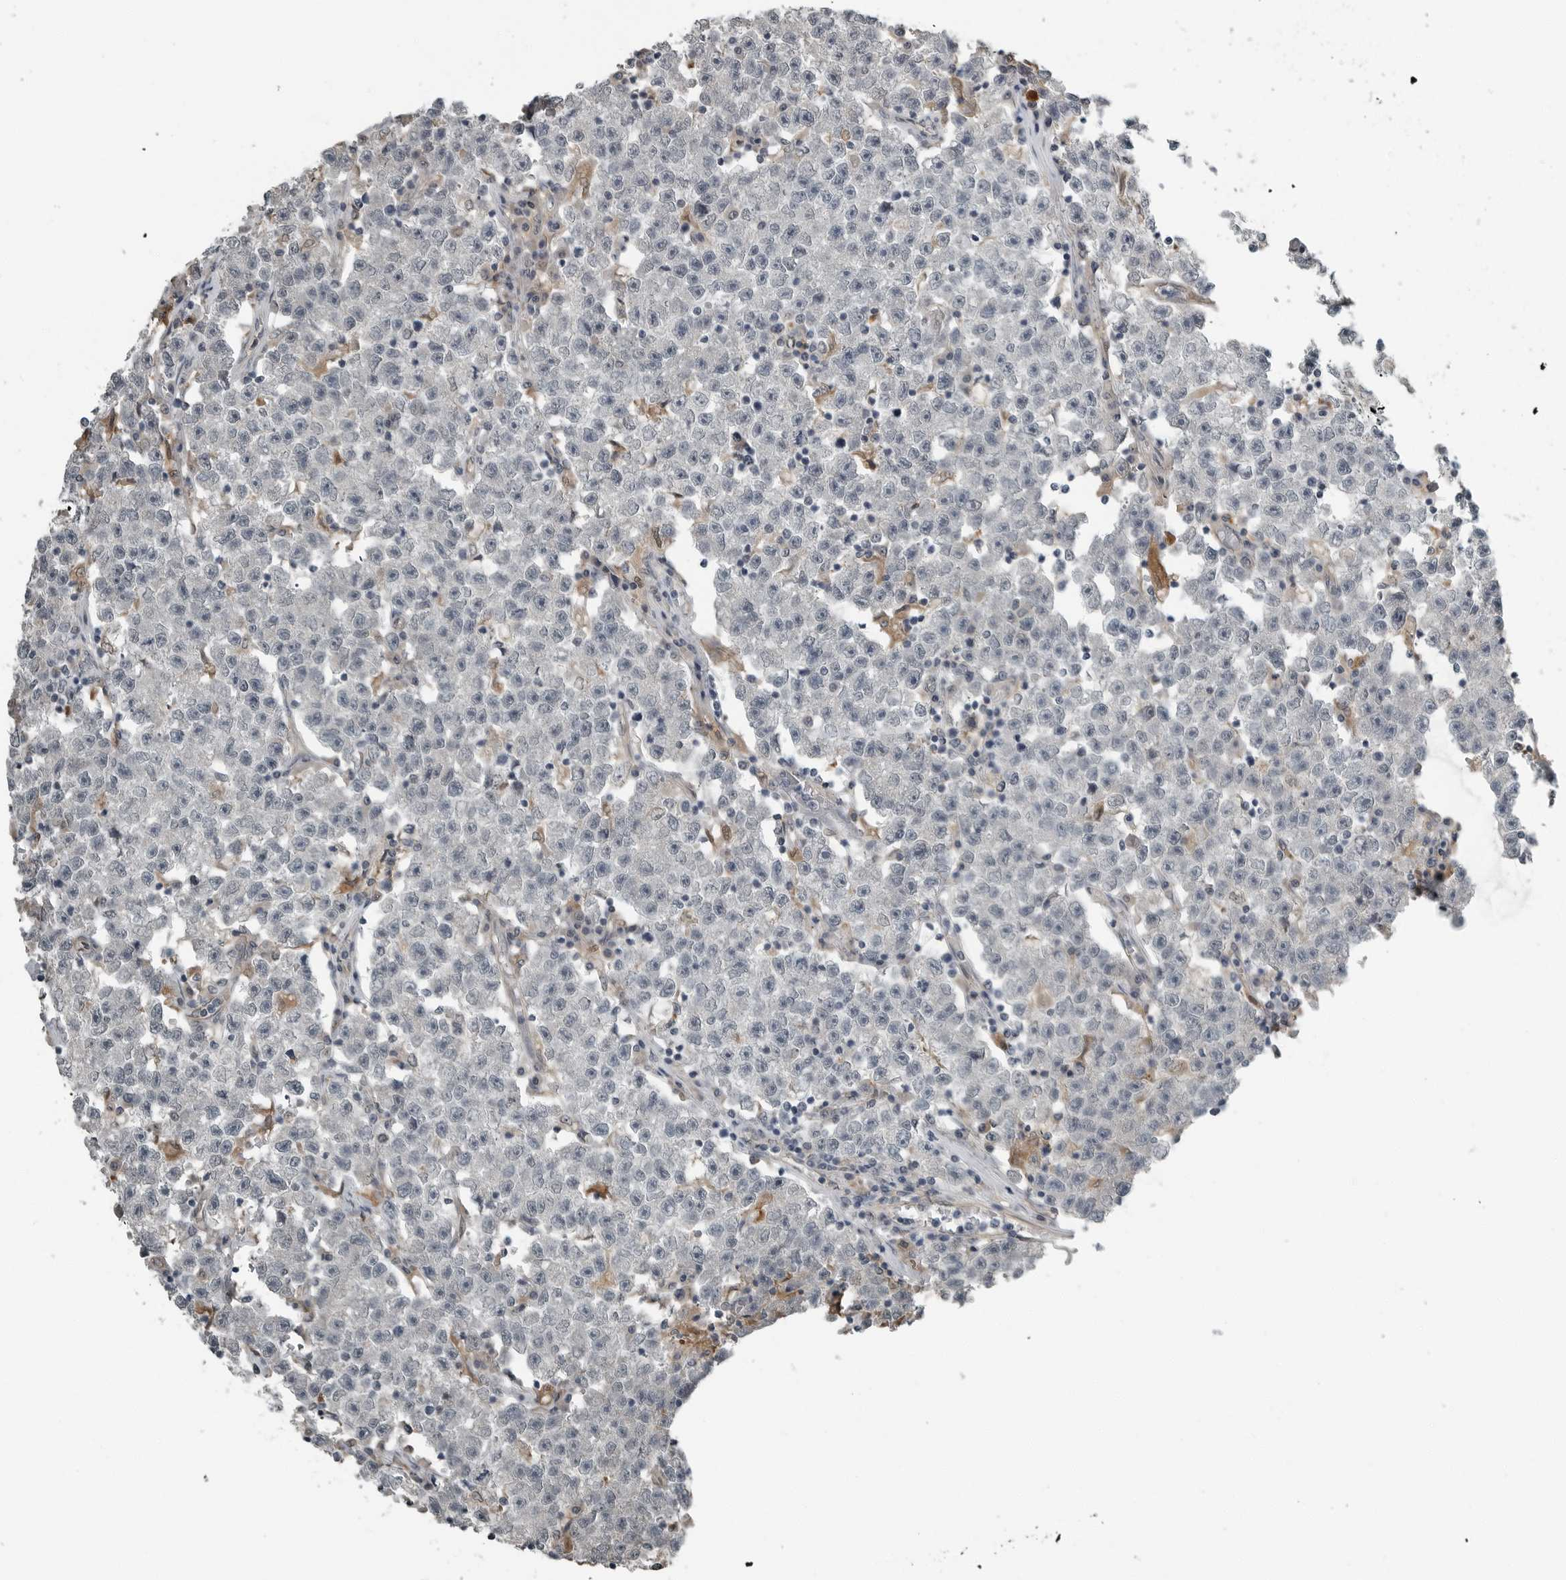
{"staining": {"intensity": "negative", "quantity": "none", "location": "none"}, "tissue": "testis cancer", "cell_type": "Tumor cells", "image_type": "cancer", "snomed": [{"axis": "morphology", "description": "Seminoma, NOS"}, {"axis": "topography", "description": "Testis"}], "caption": "A photomicrograph of testis cancer stained for a protein exhibits no brown staining in tumor cells.", "gene": "KYAT1", "patient": {"sex": "male", "age": 22}}